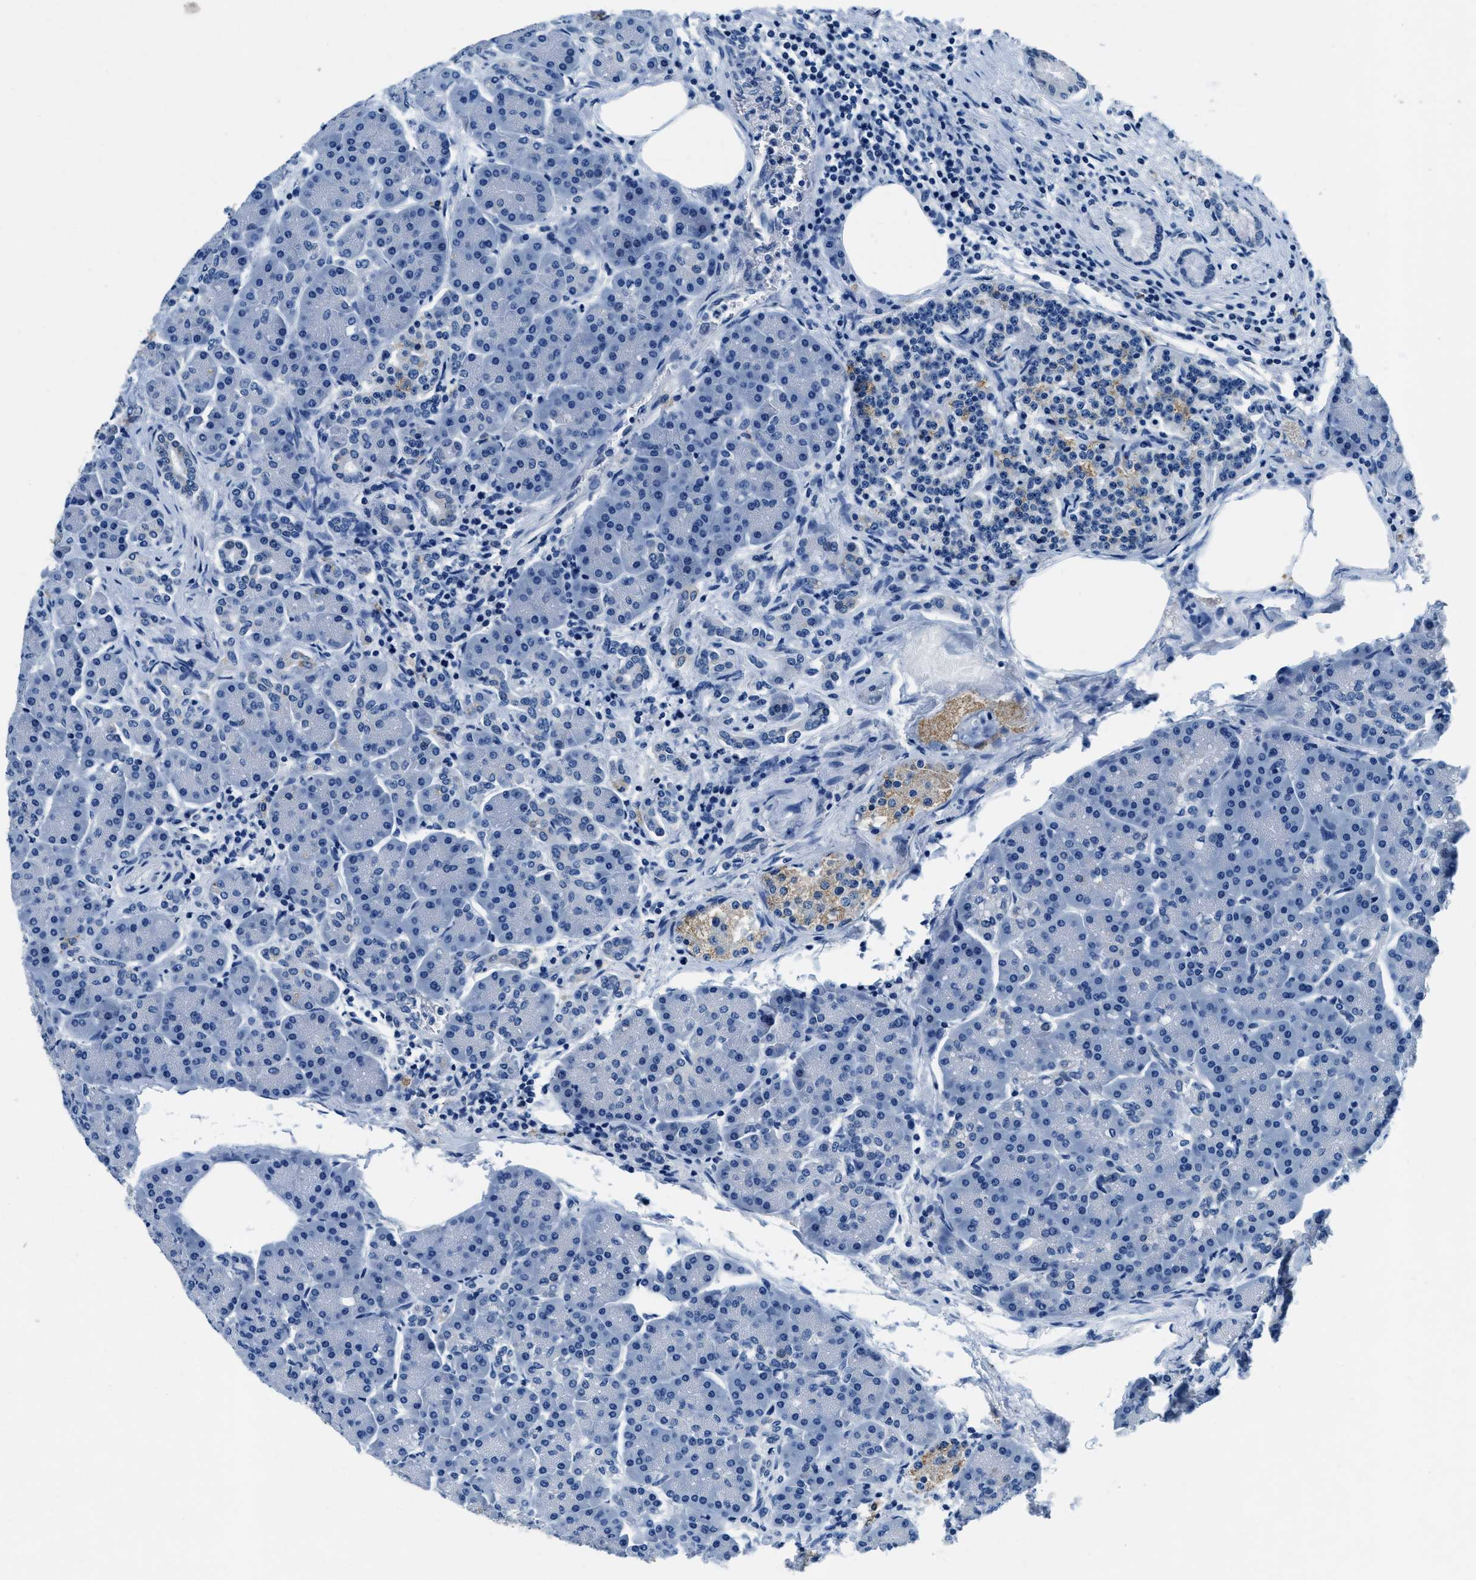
{"staining": {"intensity": "moderate", "quantity": "<25%", "location": "cytoplasmic/membranous"}, "tissue": "pancreas", "cell_type": "Exocrine glandular cells", "image_type": "normal", "snomed": [{"axis": "morphology", "description": "Normal tissue, NOS"}, {"axis": "topography", "description": "Pancreas"}], "caption": "Unremarkable pancreas exhibits moderate cytoplasmic/membranous positivity in approximately <25% of exocrine glandular cells, visualized by immunohistochemistry. (DAB (3,3'-diaminobenzidine) IHC, brown staining for protein, blue staining for nuclei).", "gene": "UBAC2", "patient": {"sex": "female", "age": 70}}